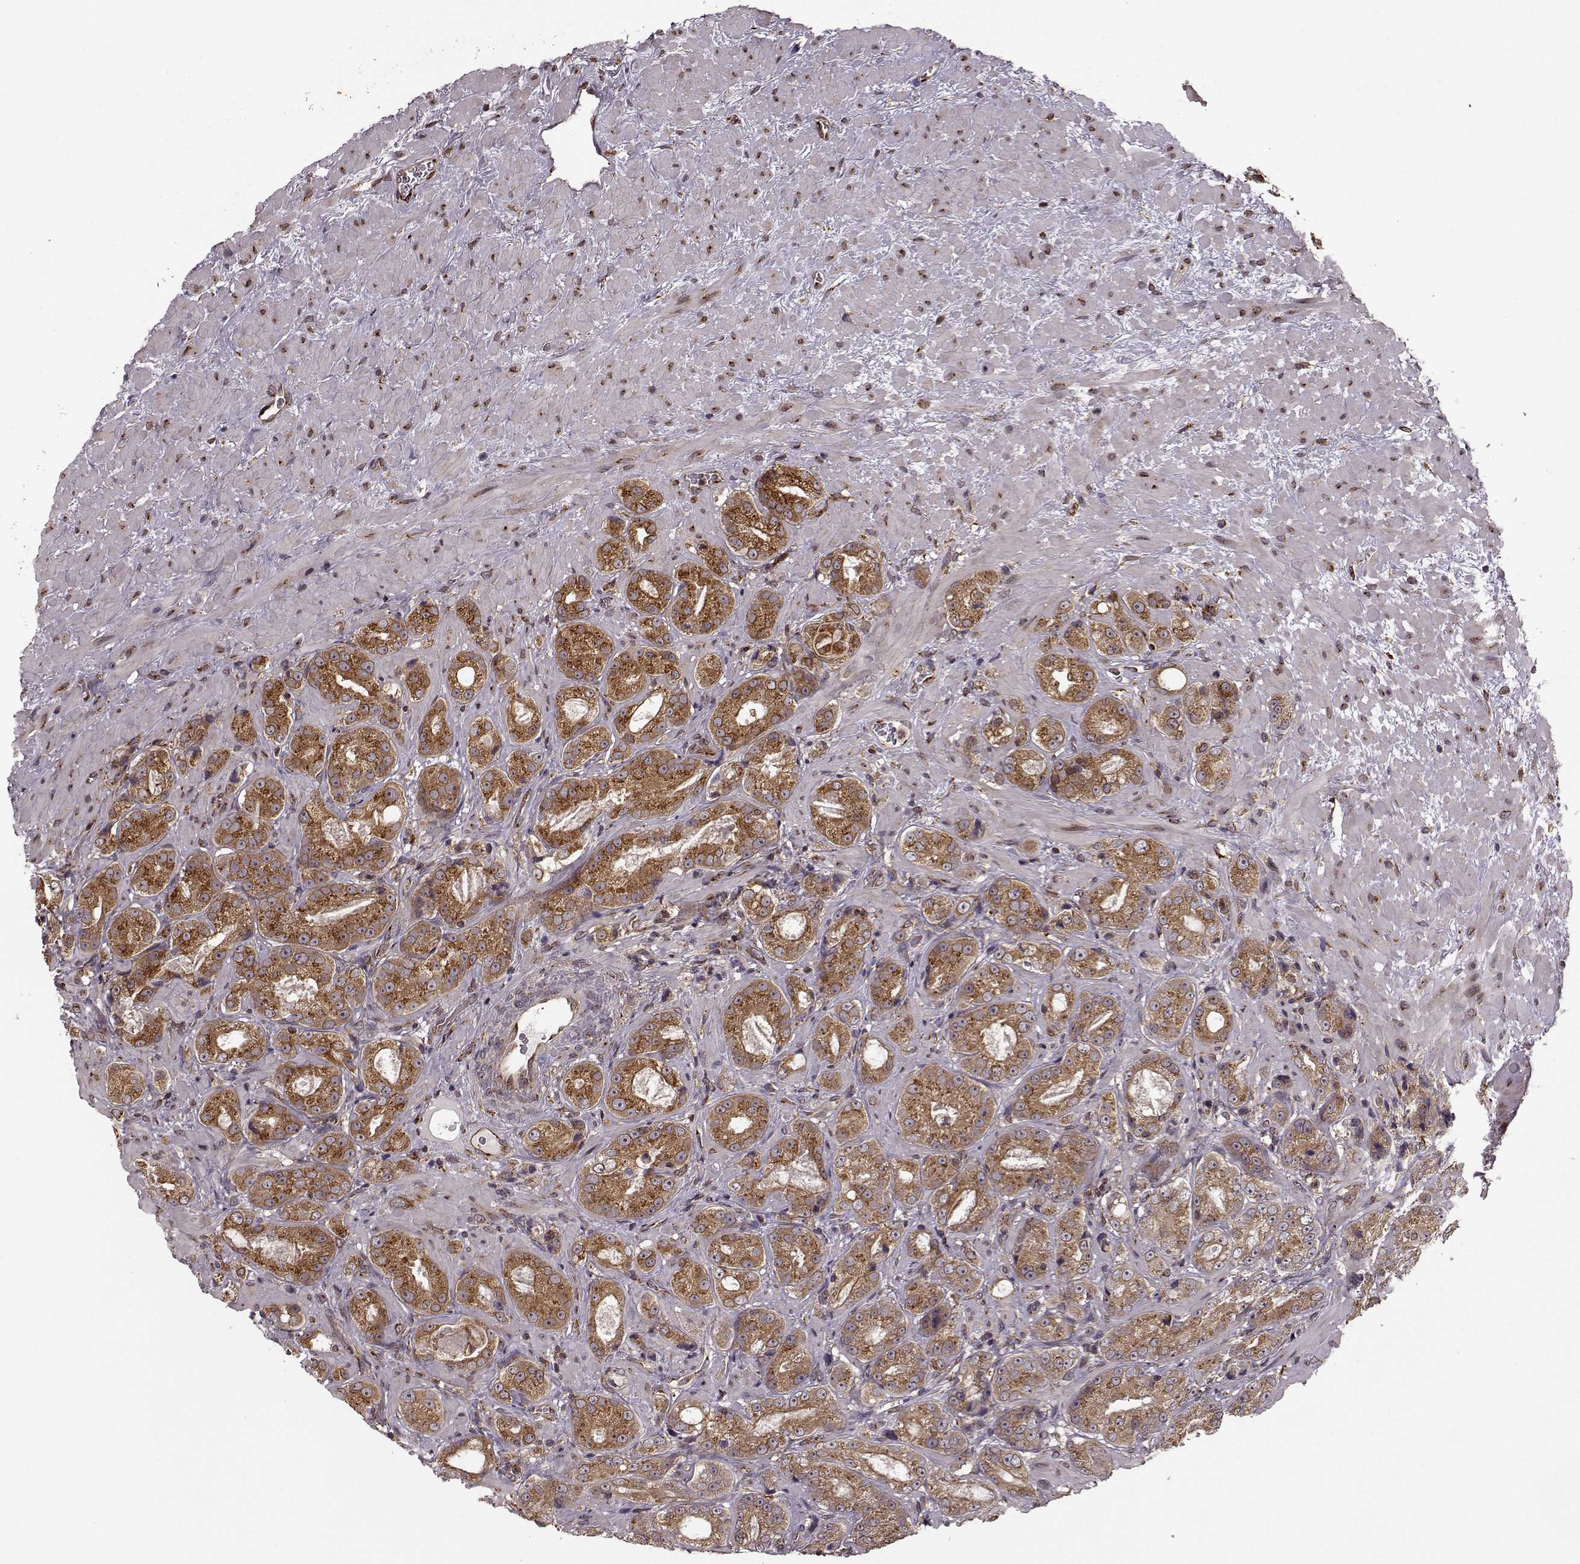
{"staining": {"intensity": "moderate", "quantity": ">75%", "location": "cytoplasmic/membranous"}, "tissue": "prostate cancer", "cell_type": "Tumor cells", "image_type": "cancer", "snomed": [{"axis": "morphology", "description": "Normal tissue, NOS"}, {"axis": "morphology", "description": "Adenocarcinoma, High grade"}, {"axis": "topography", "description": "Prostate"}], "caption": "The image exhibits staining of adenocarcinoma (high-grade) (prostate), revealing moderate cytoplasmic/membranous protein positivity (brown color) within tumor cells.", "gene": "YIPF5", "patient": {"sex": "male", "age": 83}}